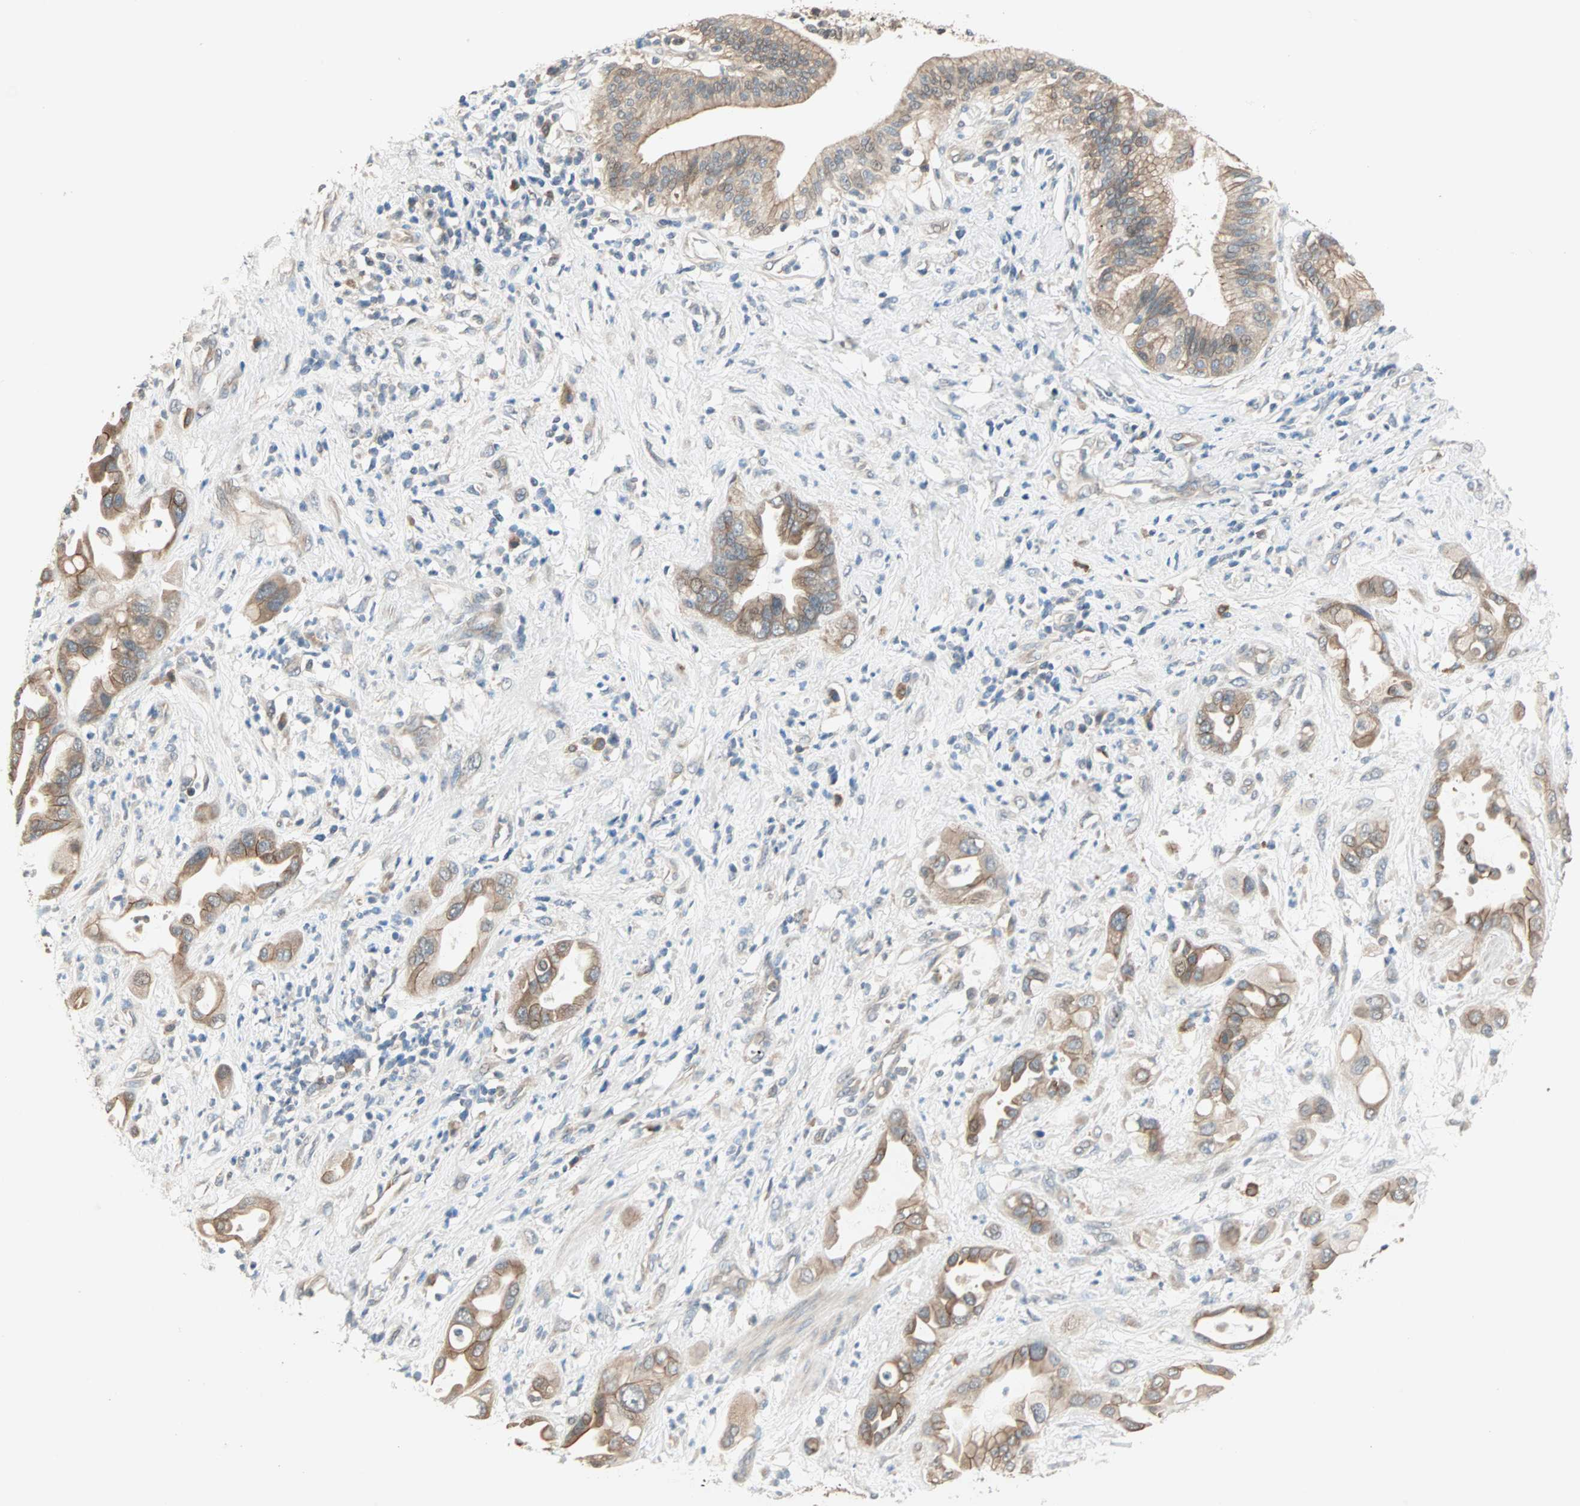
{"staining": {"intensity": "moderate", "quantity": ">75%", "location": "cytoplasmic/membranous"}, "tissue": "pancreatic cancer", "cell_type": "Tumor cells", "image_type": "cancer", "snomed": [{"axis": "morphology", "description": "Adenocarcinoma, NOS"}, {"axis": "morphology", "description": "Adenocarcinoma, metastatic, NOS"}, {"axis": "topography", "description": "Lymph node"}, {"axis": "topography", "description": "Pancreas"}, {"axis": "topography", "description": "Duodenum"}], "caption": "Pancreatic cancer stained with a brown dye reveals moderate cytoplasmic/membranous positive staining in approximately >75% of tumor cells.", "gene": "TTF2", "patient": {"sex": "female", "age": 64}}